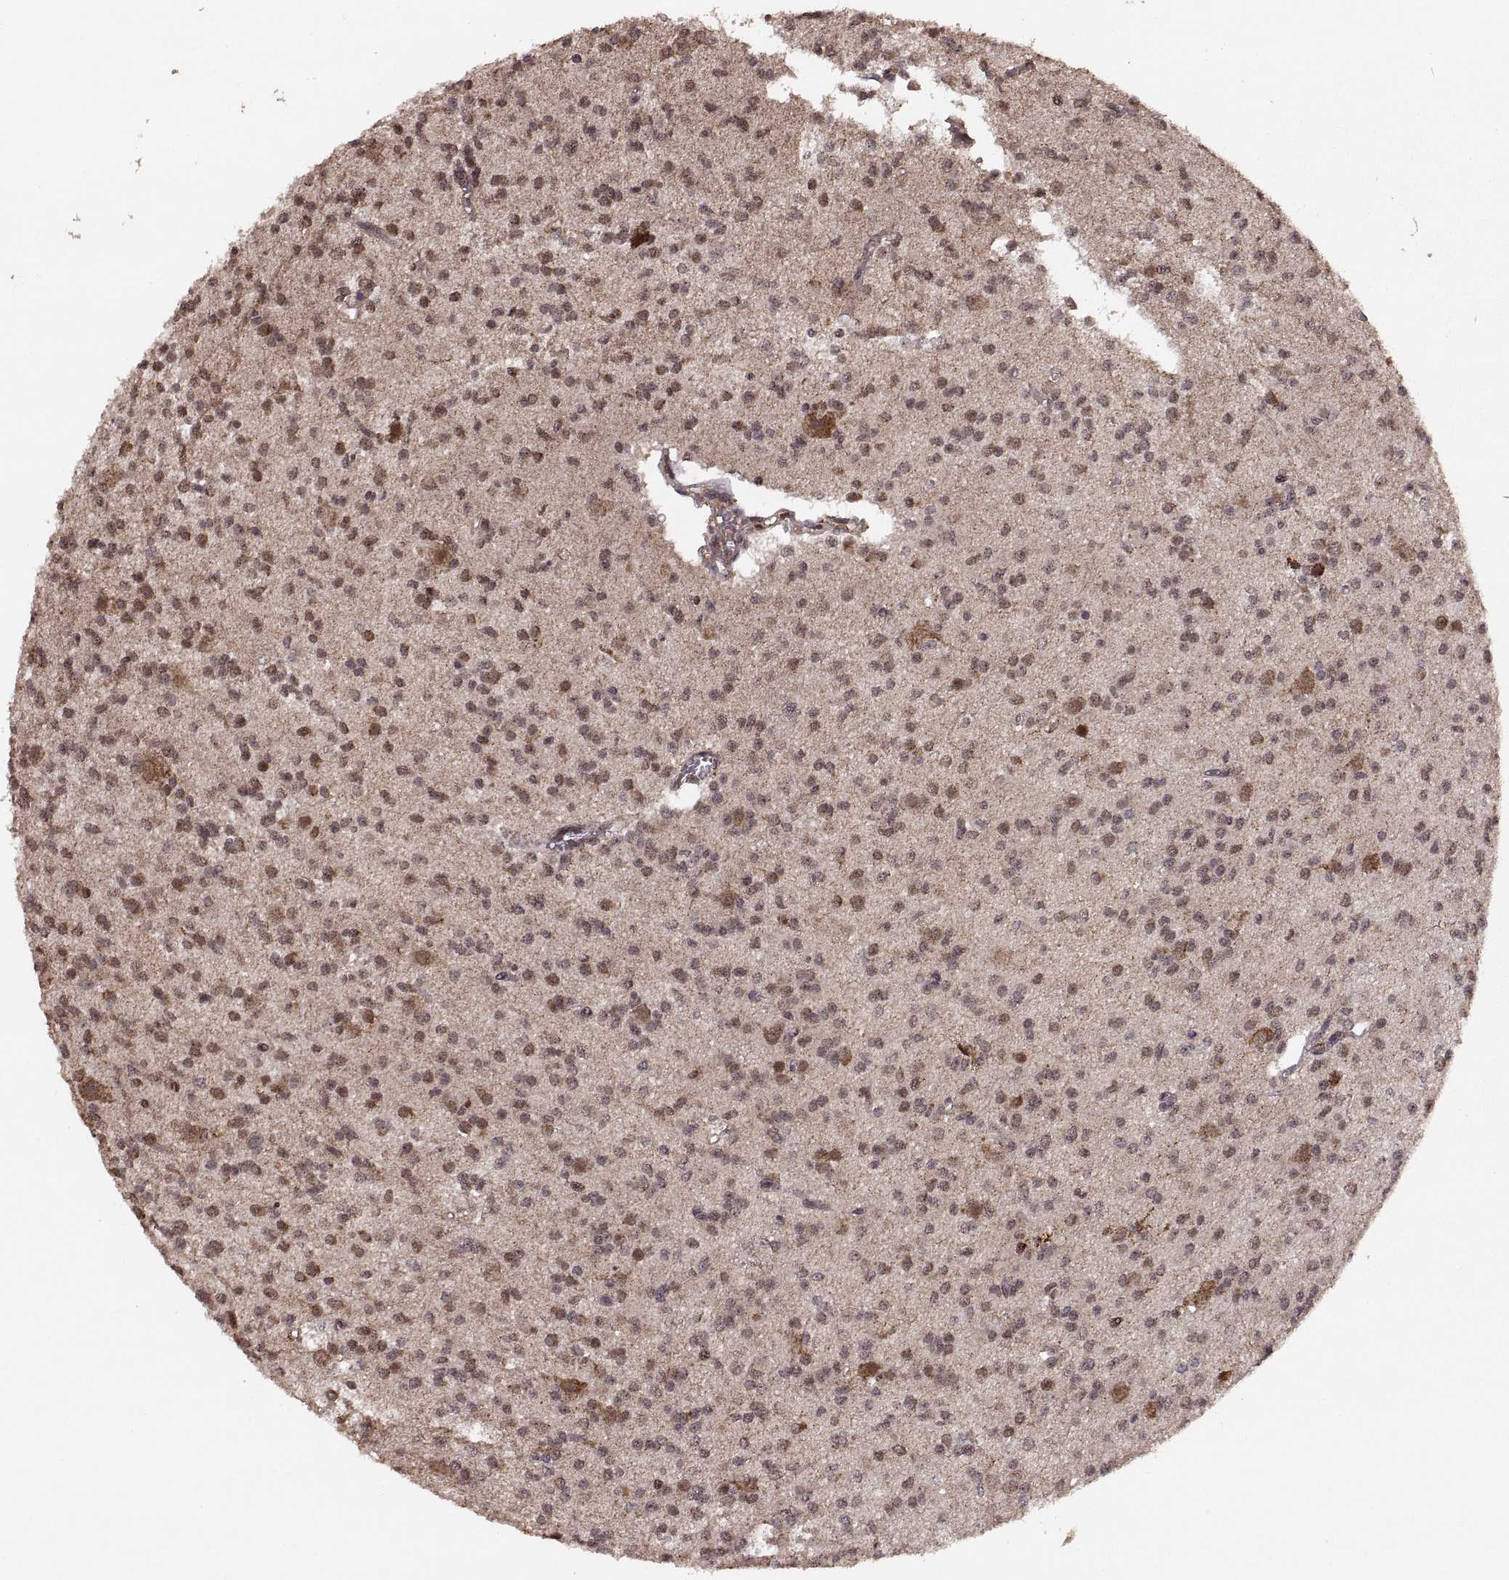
{"staining": {"intensity": "moderate", "quantity": "<25%", "location": "nuclear"}, "tissue": "glioma", "cell_type": "Tumor cells", "image_type": "cancer", "snomed": [{"axis": "morphology", "description": "Glioma, malignant, Low grade"}, {"axis": "topography", "description": "Brain"}], "caption": "High-magnification brightfield microscopy of malignant glioma (low-grade) stained with DAB (3,3'-diaminobenzidine) (brown) and counterstained with hematoxylin (blue). tumor cells exhibit moderate nuclear staining is identified in approximately<25% of cells.", "gene": "RFT1", "patient": {"sex": "male", "age": 27}}